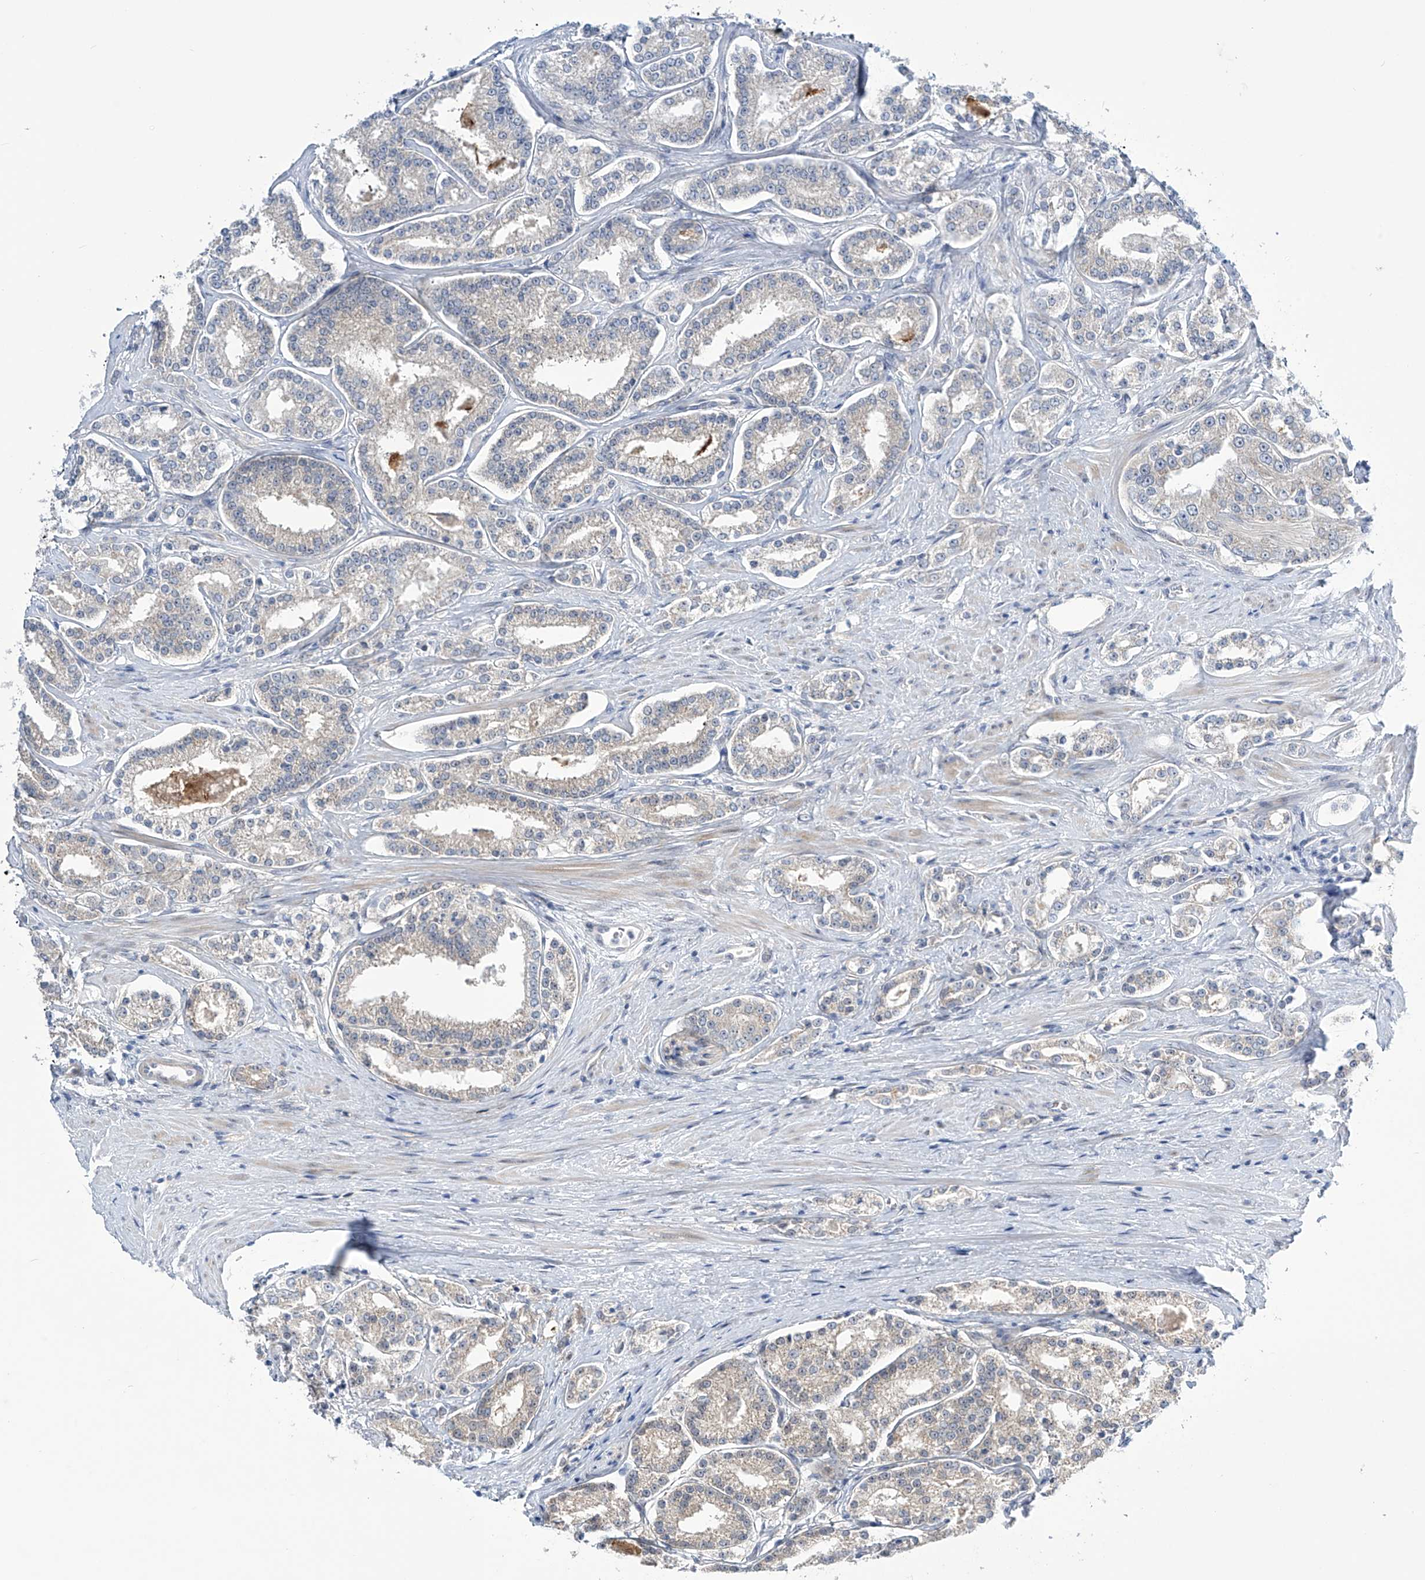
{"staining": {"intensity": "weak", "quantity": "<25%", "location": "cytoplasmic/membranous"}, "tissue": "prostate cancer", "cell_type": "Tumor cells", "image_type": "cancer", "snomed": [{"axis": "morphology", "description": "Normal tissue, NOS"}, {"axis": "morphology", "description": "Adenocarcinoma, High grade"}, {"axis": "topography", "description": "Prostate"}], "caption": "Adenocarcinoma (high-grade) (prostate) was stained to show a protein in brown. There is no significant expression in tumor cells.", "gene": "TRIM60", "patient": {"sex": "male", "age": 83}}